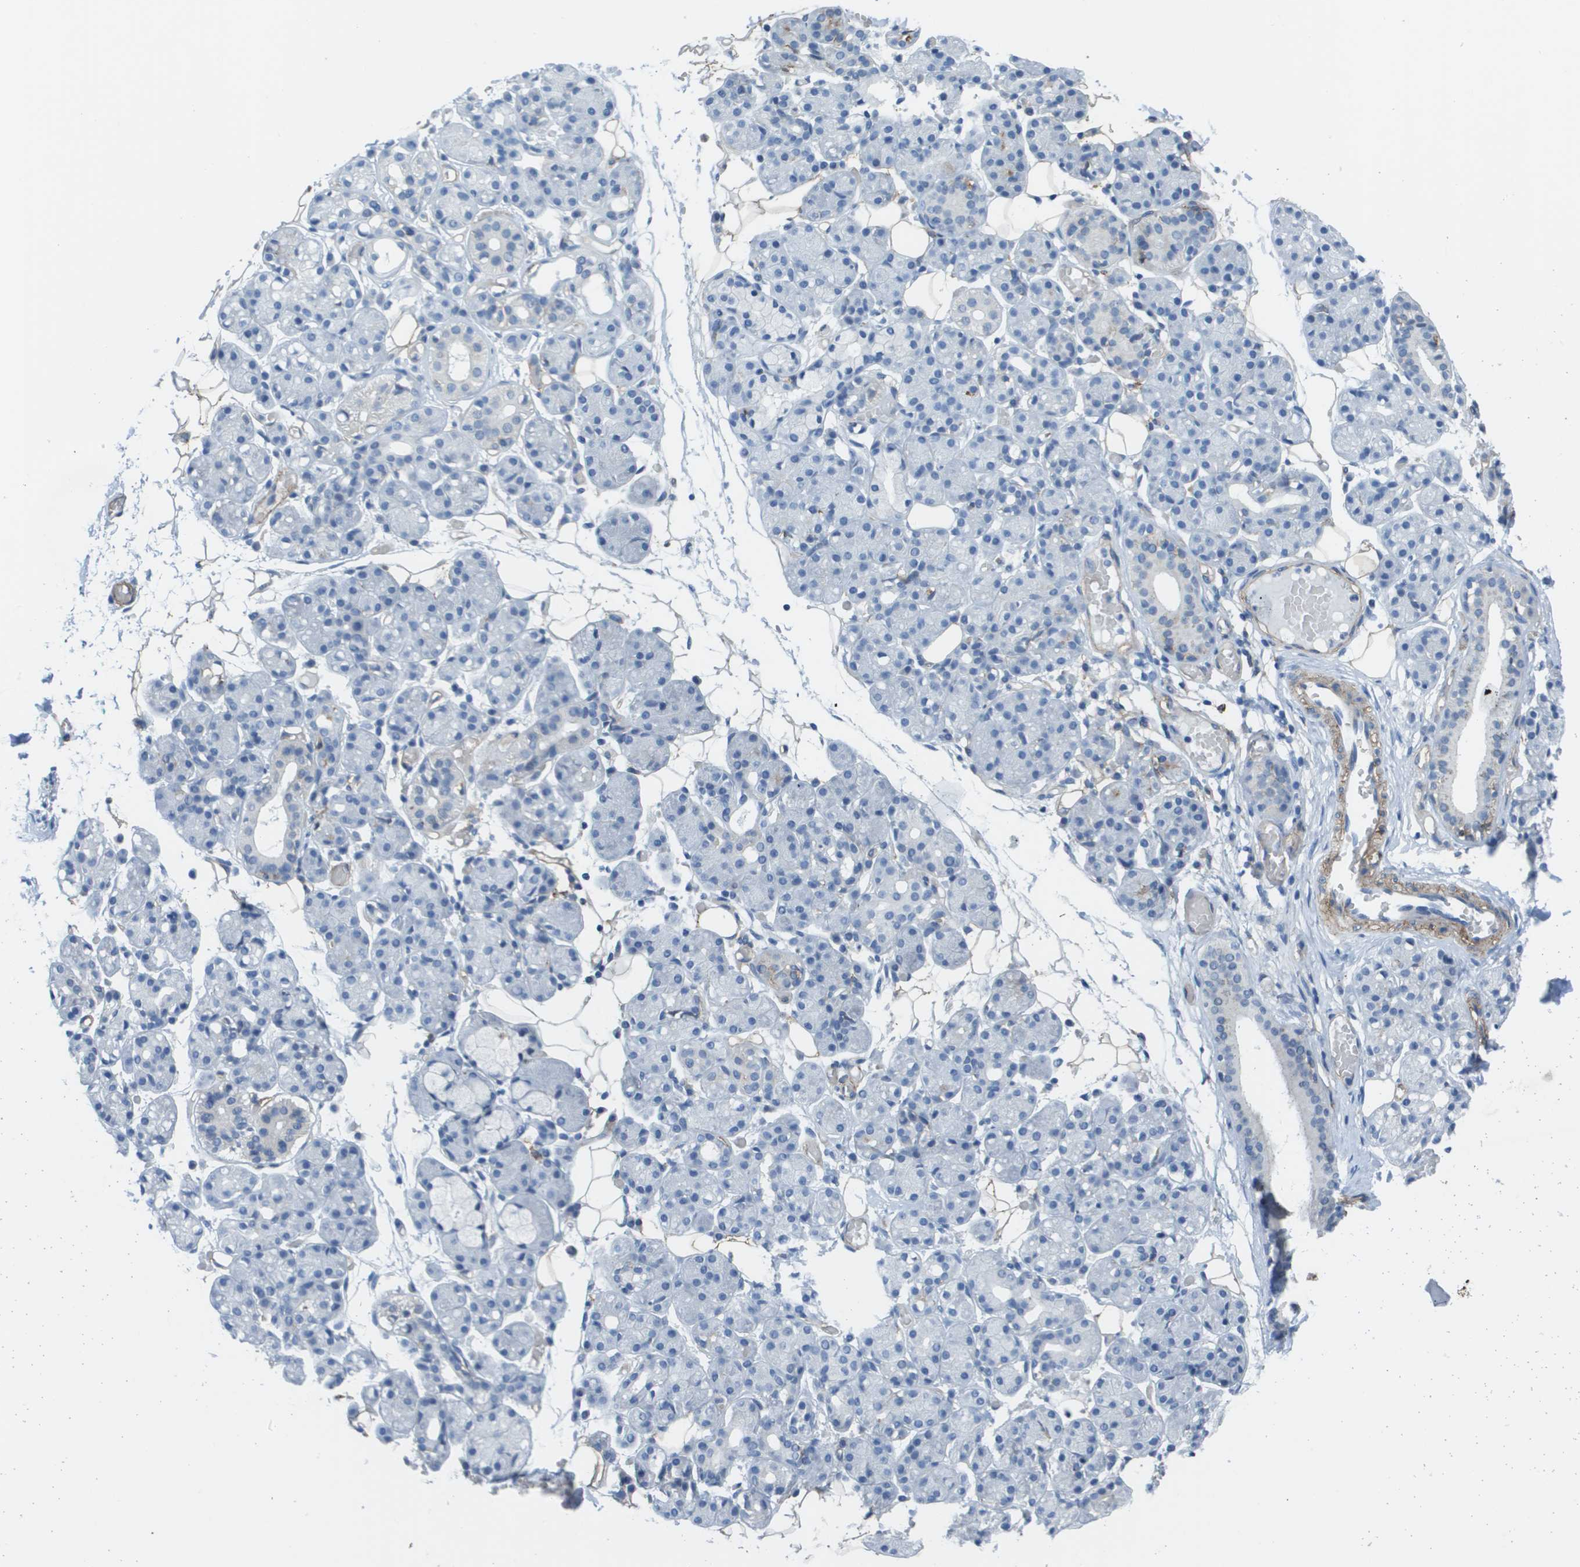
{"staining": {"intensity": "negative", "quantity": "none", "location": "none"}, "tissue": "salivary gland", "cell_type": "Glandular cells", "image_type": "normal", "snomed": [{"axis": "morphology", "description": "Normal tissue, NOS"}, {"axis": "topography", "description": "Salivary gland"}], "caption": "This histopathology image is of unremarkable salivary gland stained with immunohistochemistry (IHC) to label a protein in brown with the nuclei are counter-stained blue. There is no expression in glandular cells.", "gene": "ZBTB43", "patient": {"sex": "male", "age": 63}}